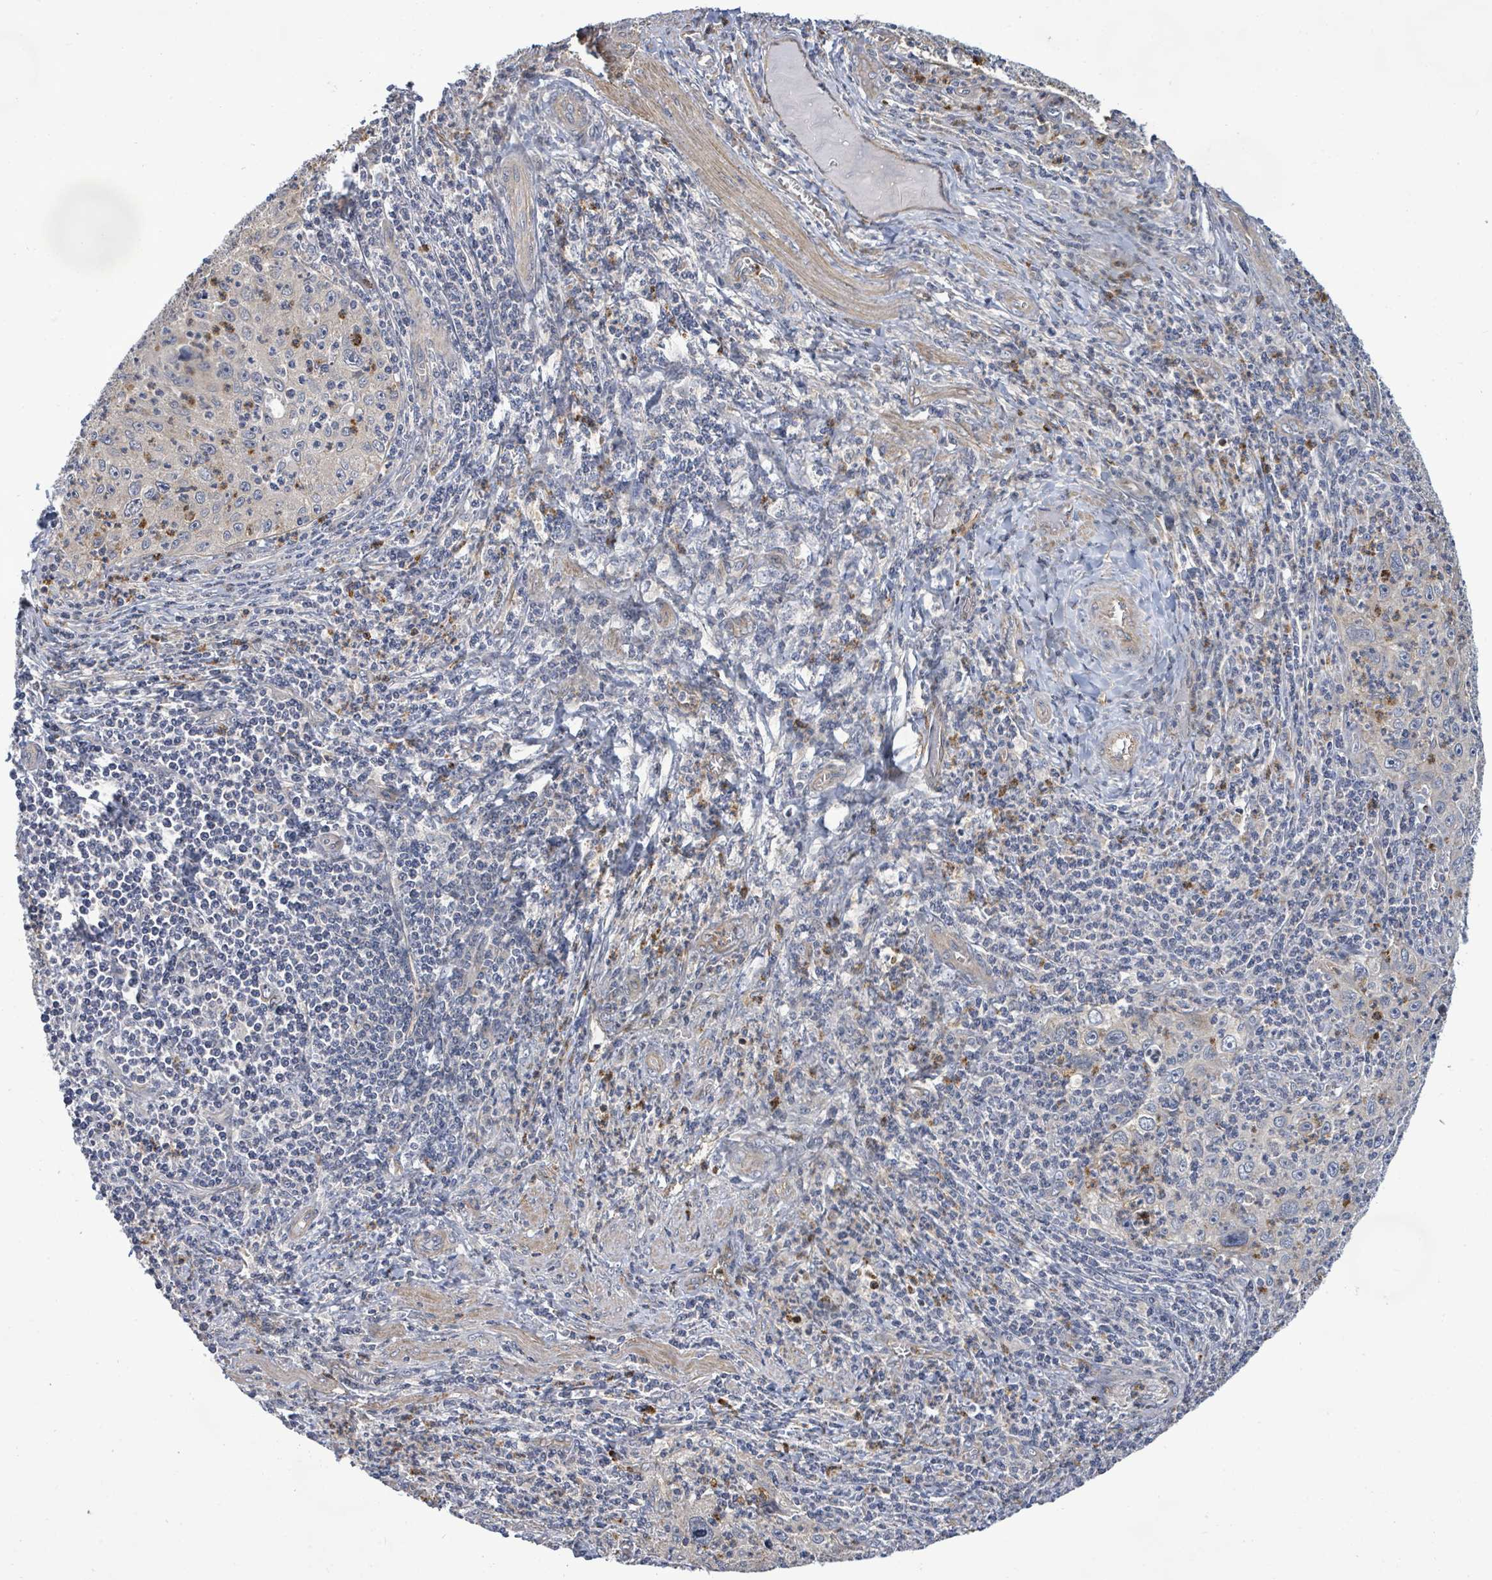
{"staining": {"intensity": "negative", "quantity": "none", "location": "none"}, "tissue": "cervical cancer", "cell_type": "Tumor cells", "image_type": "cancer", "snomed": [{"axis": "morphology", "description": "Squamous cell carcinoma, NOS"}, {"axis": "topography", "description": "Cervix"}], "caption": "Tumor cells are negative for brown protein staining in cervical cancer. (DAB (3,3'-diaminobenzidine) immunohistochemistry (IHC) visualized using brightfield microscopy, high magnification).", "gene": "KBTBD11", "patient": {"sex": "female", "age": 30}}